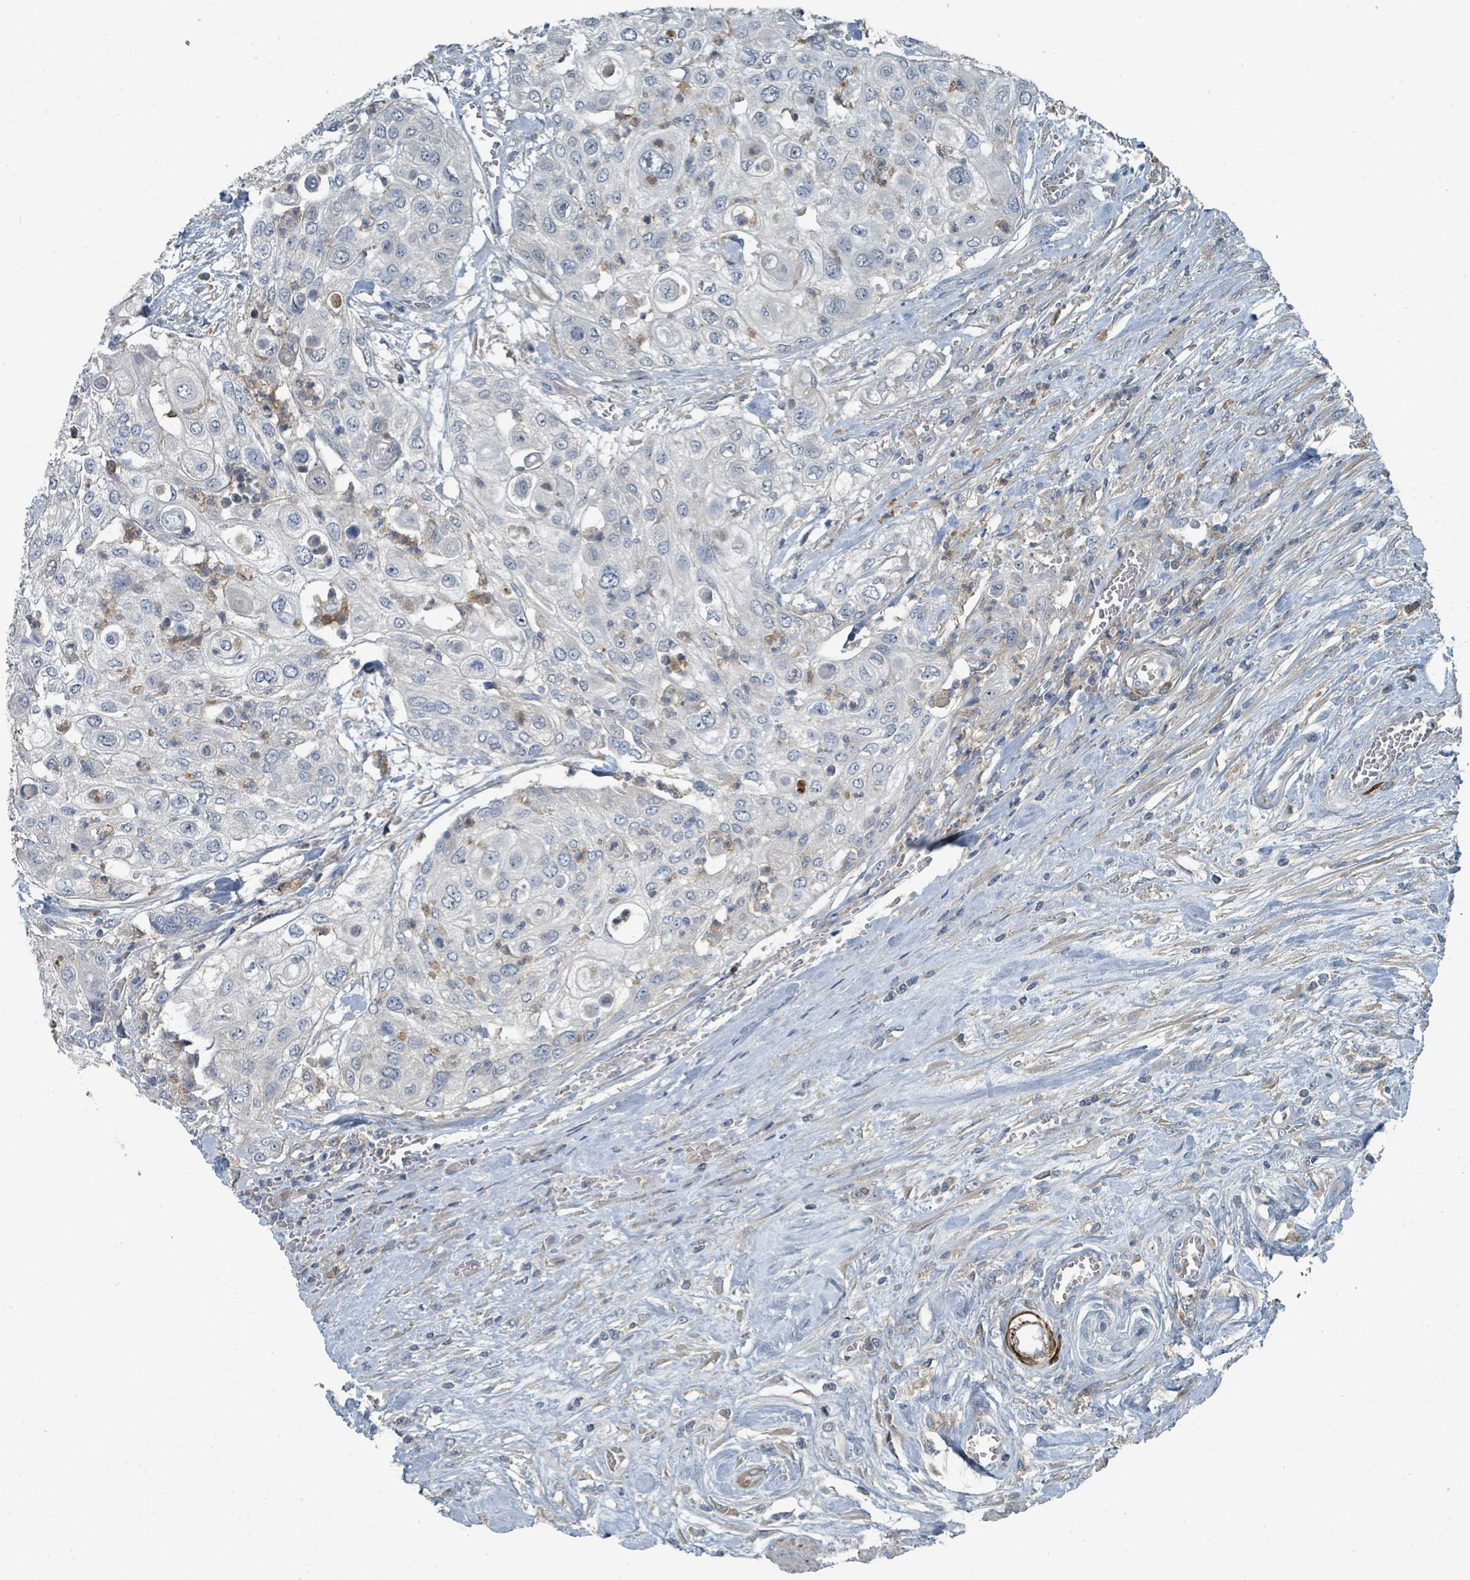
{"staining": {"intensity": "negative", "quantity": "none", "location": "none"}, "tissue": "urothelial cancer", "cell_type": "Tumor cells", "image_type": "cancer", "snomed": [{"axis": "morphology", "description": "Urothelial carcinoma, High grade"}, {"axis": "topography", "description": "Urinary bladder"}], "caption": "Image shows no significant protein expression in tumor cells of urothelial cancer. The staining was performed using DAB to visualize the protein expression in brown, while the nuclei were stained in blue with hematoxylin (Magnification: 20x).", "gene": "SLC44A5", "patient": {"sex": "female", "age": 79}}